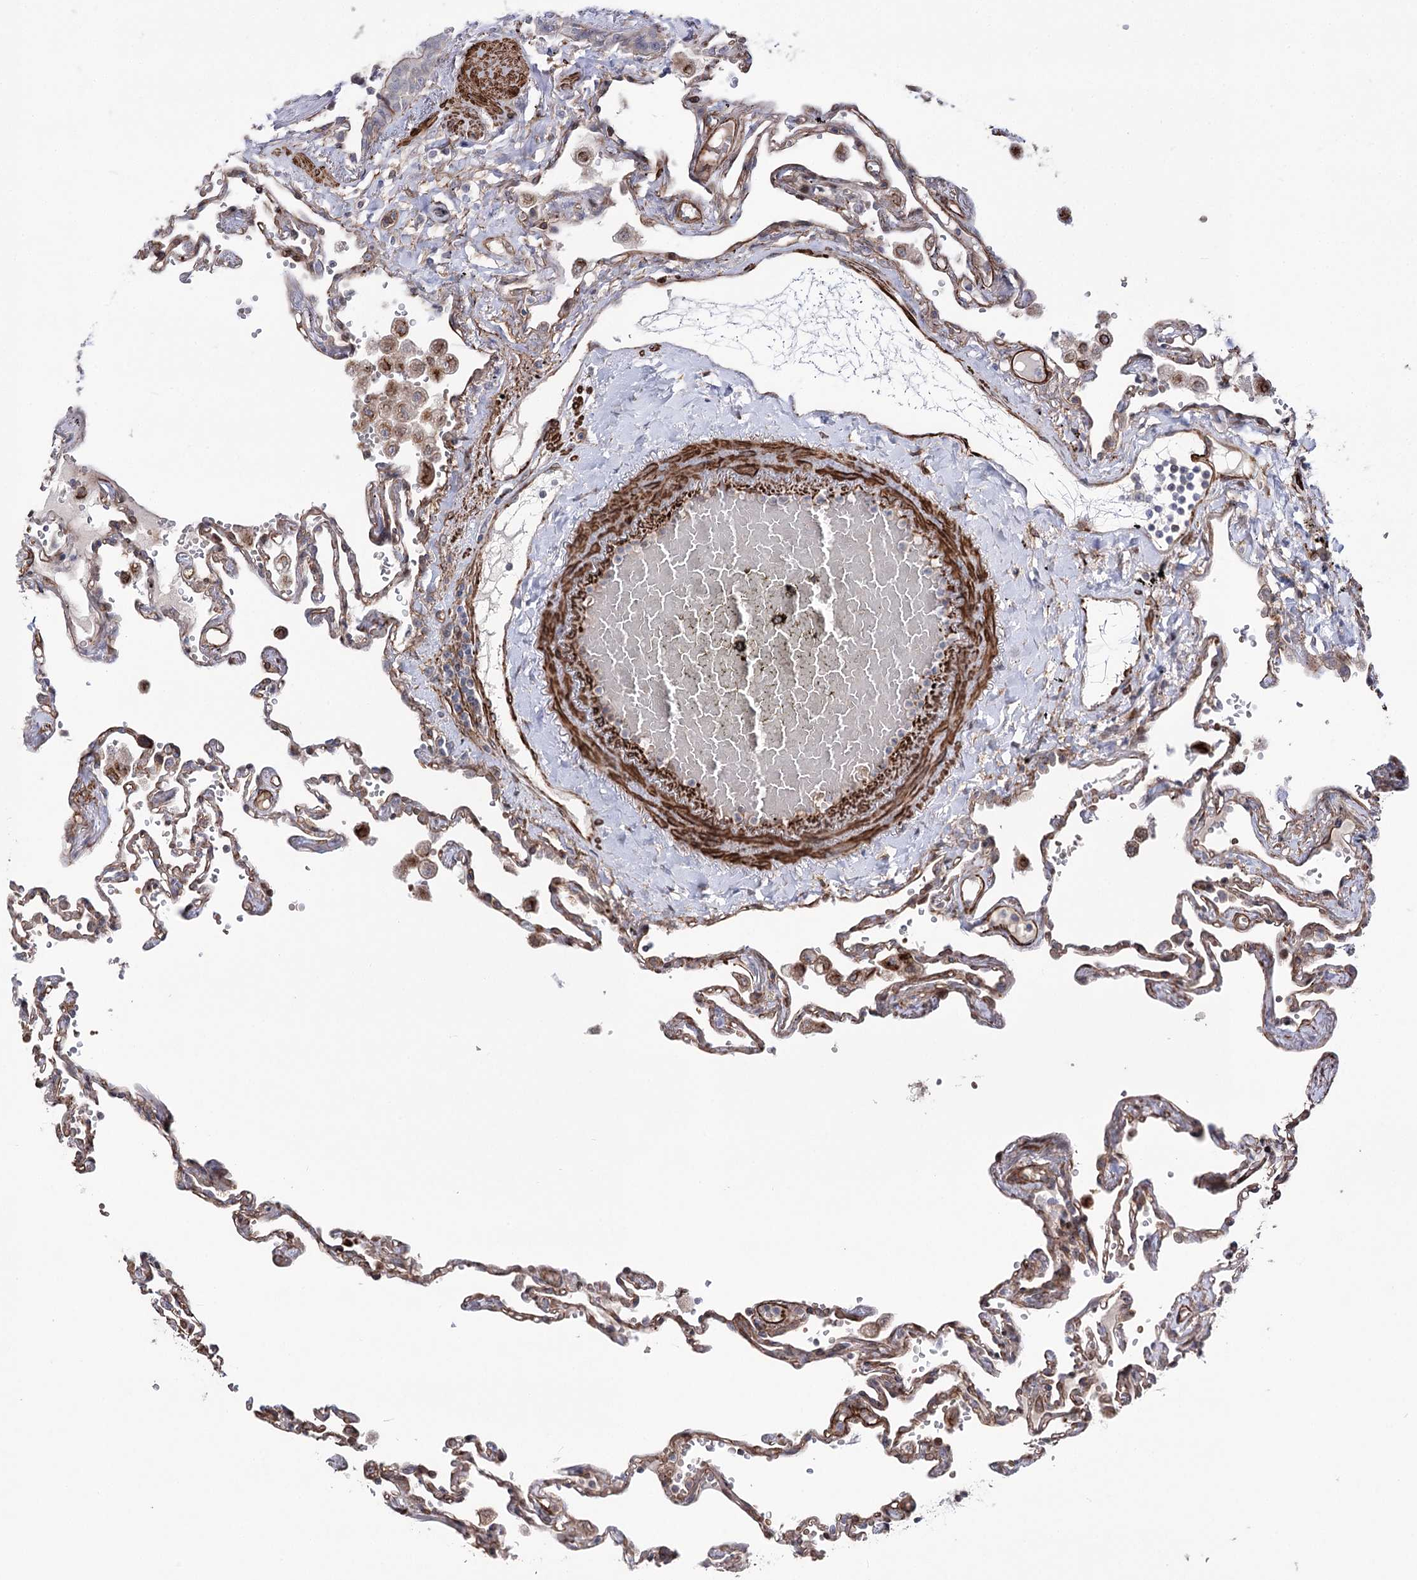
{"staining": {"intensity": "weak", "quantity": "25%-75%", "location": "cytoplasmic/membranous"}, "tissue": "lung", "cell_type": "Alveolar cells", "image_type": "normal", "snomed": [{"axis": "morphology", "description": "Normal tissue, NOS"}, {"axis": "topography", "description": "Lung"}], "caption": "Protein expression analysis of unremarkable human lung reveals weak cytoplasmic/membranous positivity in about 25%-75% of alveolar cells. The protein of interest is stained brown, and the nuclei are stained in blue (DAB (3,3'-diaminobenzidine) IHC with brightfield microscopy, high magnification).", "gene": "ARHGAP20", "patient": {"sex": "female", "age": 67}}